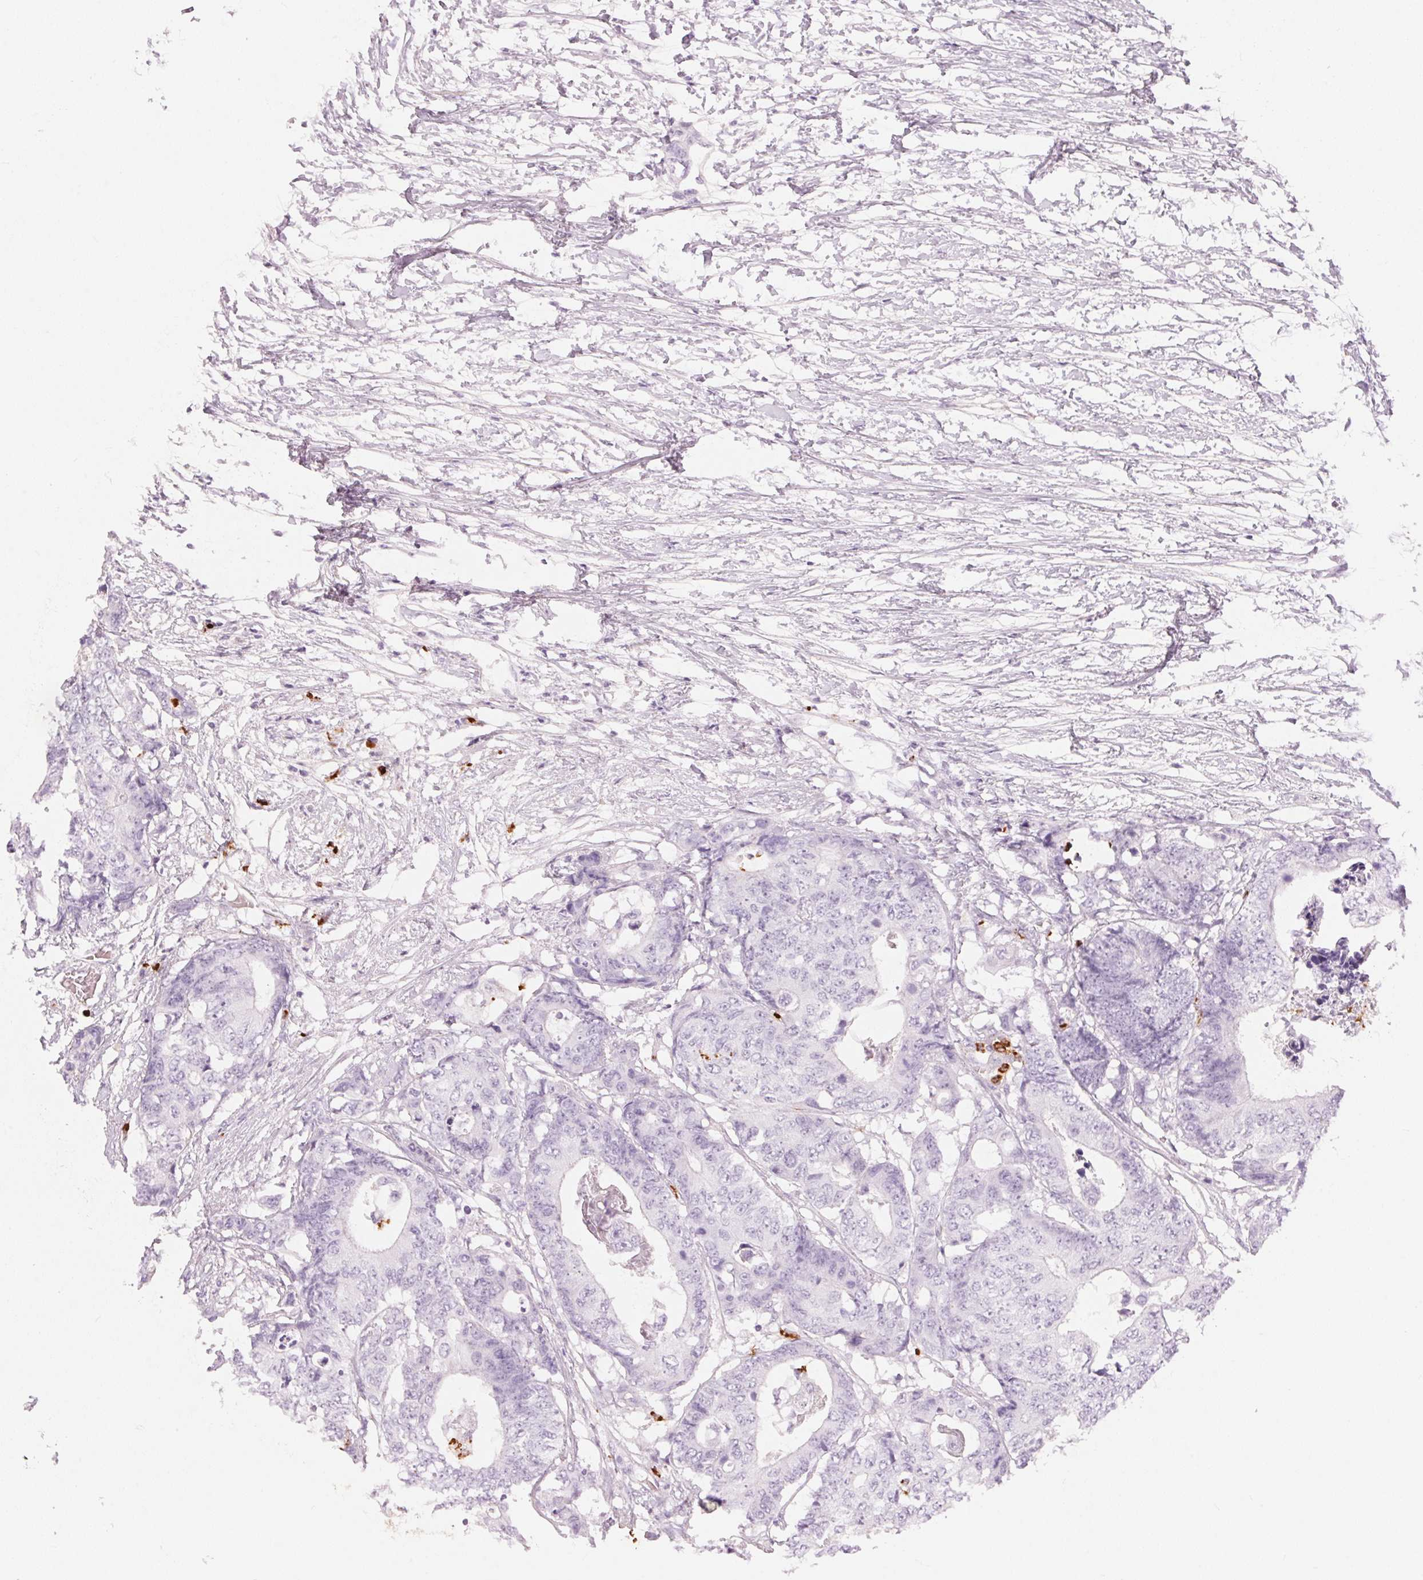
{"staining": {"intensity": "negative", "quantity": "none", "location": "none"}, "tissue": "colorectal cancer", "cell_type": "Tumor cells", "image_type": "cancer", "snomed": [{"axis": "morphology", "description": "Adenocarcinoma, NOS"}, {"axis": "topography", "description": "Colon"}], "caption": "The image shows no staining of tumor cells in colorectal cancer.", "gene": "KLK7", "patient": {"sex": "female", "age": 48}}